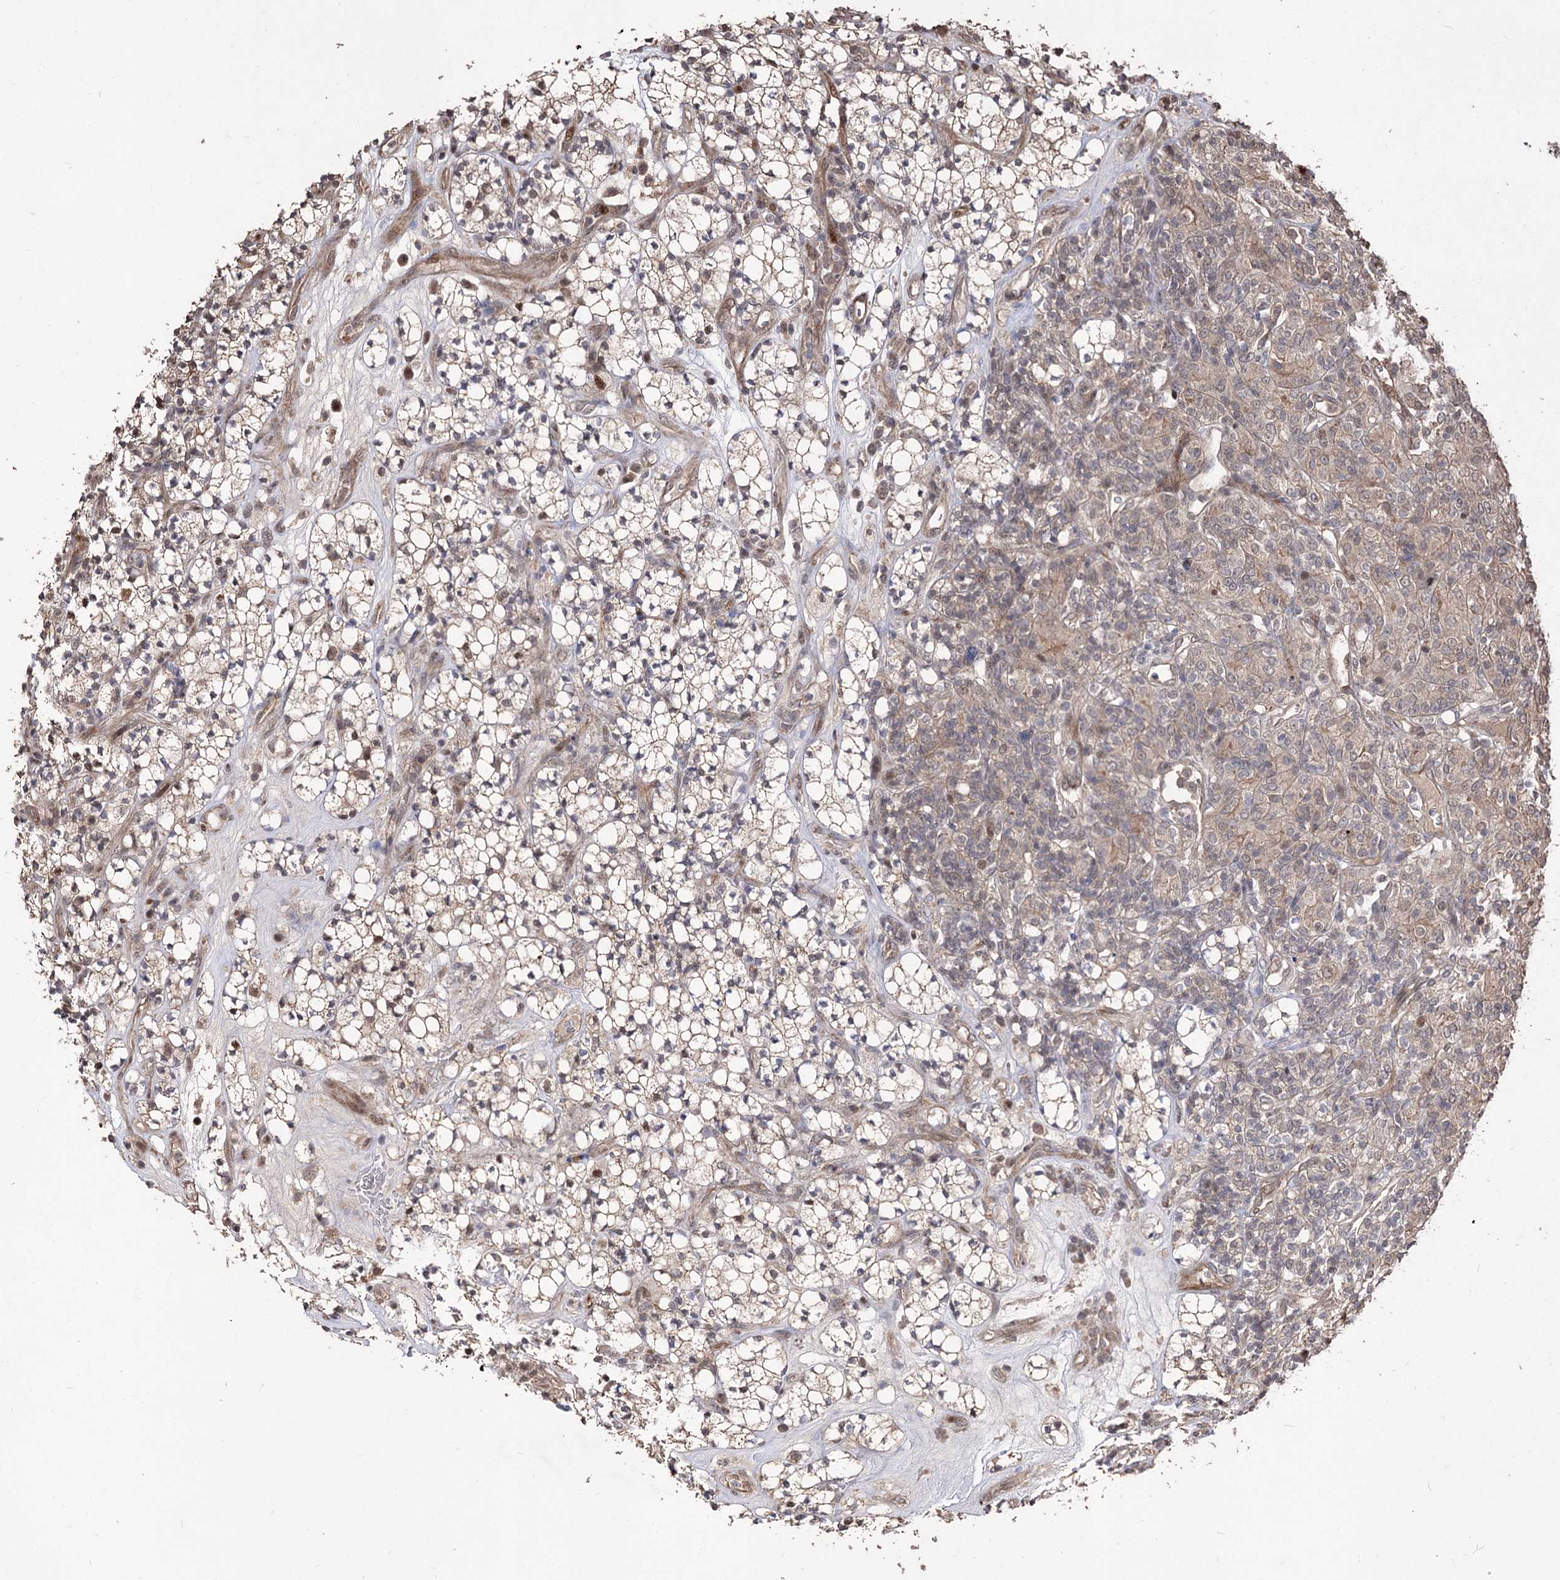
{"staining": {"intensity": "weak", "quantity": "<25%", "location": "cytoplasmic/membranous"}, "tissue": "renal cancer", "cell_type": "Tumor cells", "image_type": "cancer", "snomed": [{"axis": "morphology", "description": "Adenocarcinoma, NOS"}, {"axis": "topography", "description": "Kidney"}], "caption": "High magnification brightfield microscopy of adenocarcinoma (renal) stained with DAB (brown) and counterstained with hematoxylin (blue): tumor cells show no significant positivity.", "gene": "CPNE8", "patient": {"sex": "male", "age": 77}}